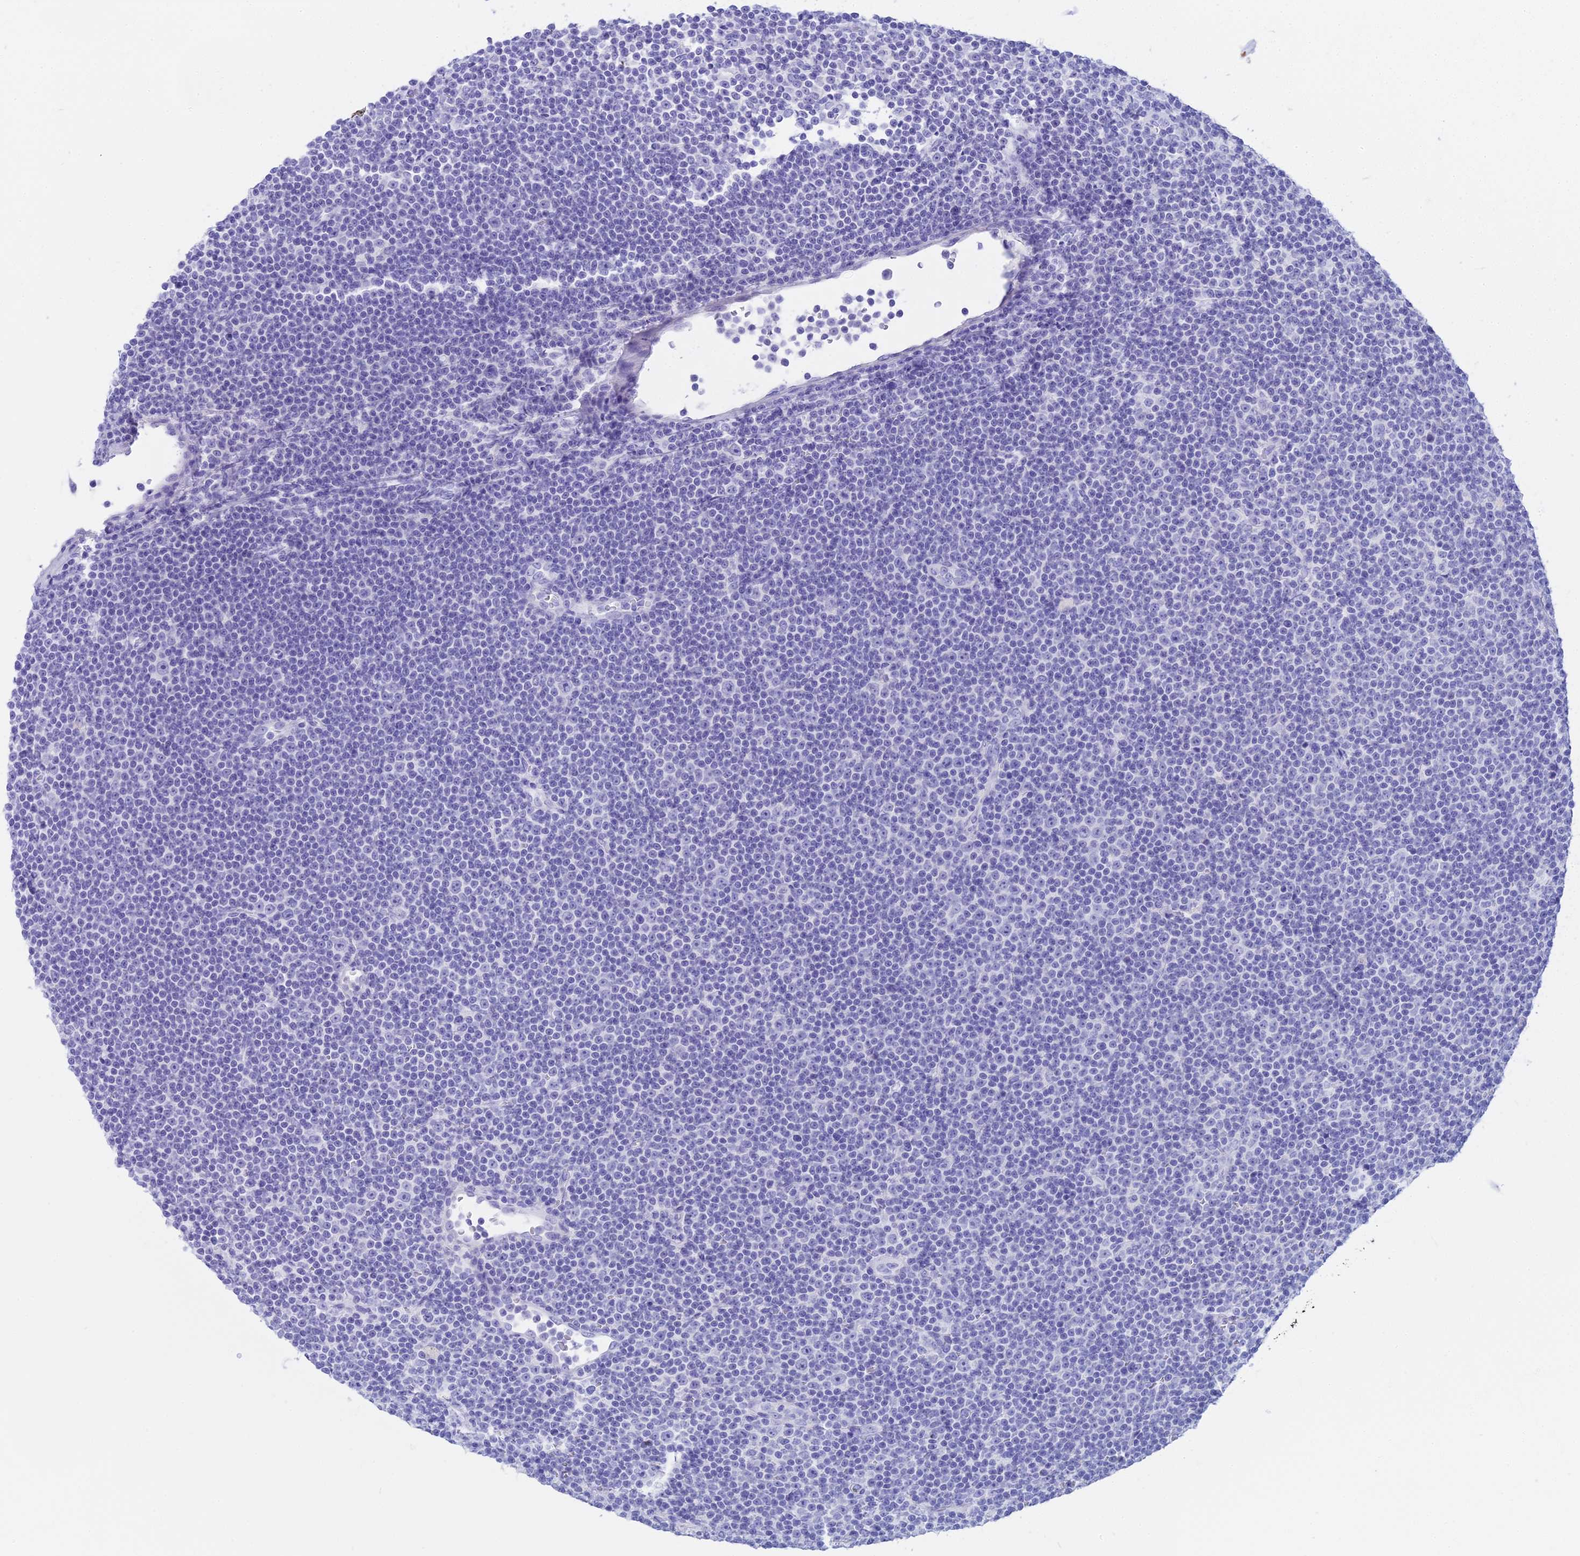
{"staining": {"intensity": "negative", "quantity": "none", "location": "none"}, "tissue": "lymphoma", "cell_type": "Tumor cells", "image_type": "cancer", "snomed": [{"axis": "morphology", "description": "Malignant lymphoma, non-Hodgkin's type, Low grade"}, {"axis": "topography", "description": "Lymph node"}], "caption": "Immunohistochemistry (IHC) micrograph of human lymphoma stained for a protein (brown), which demonstrates no staining in tumor cells. (Immunohistochemistry (IHC), brightfield microscopy, high magnification).", "gene": "CGB2", "patient": {"sex": "female", "age": 67}}